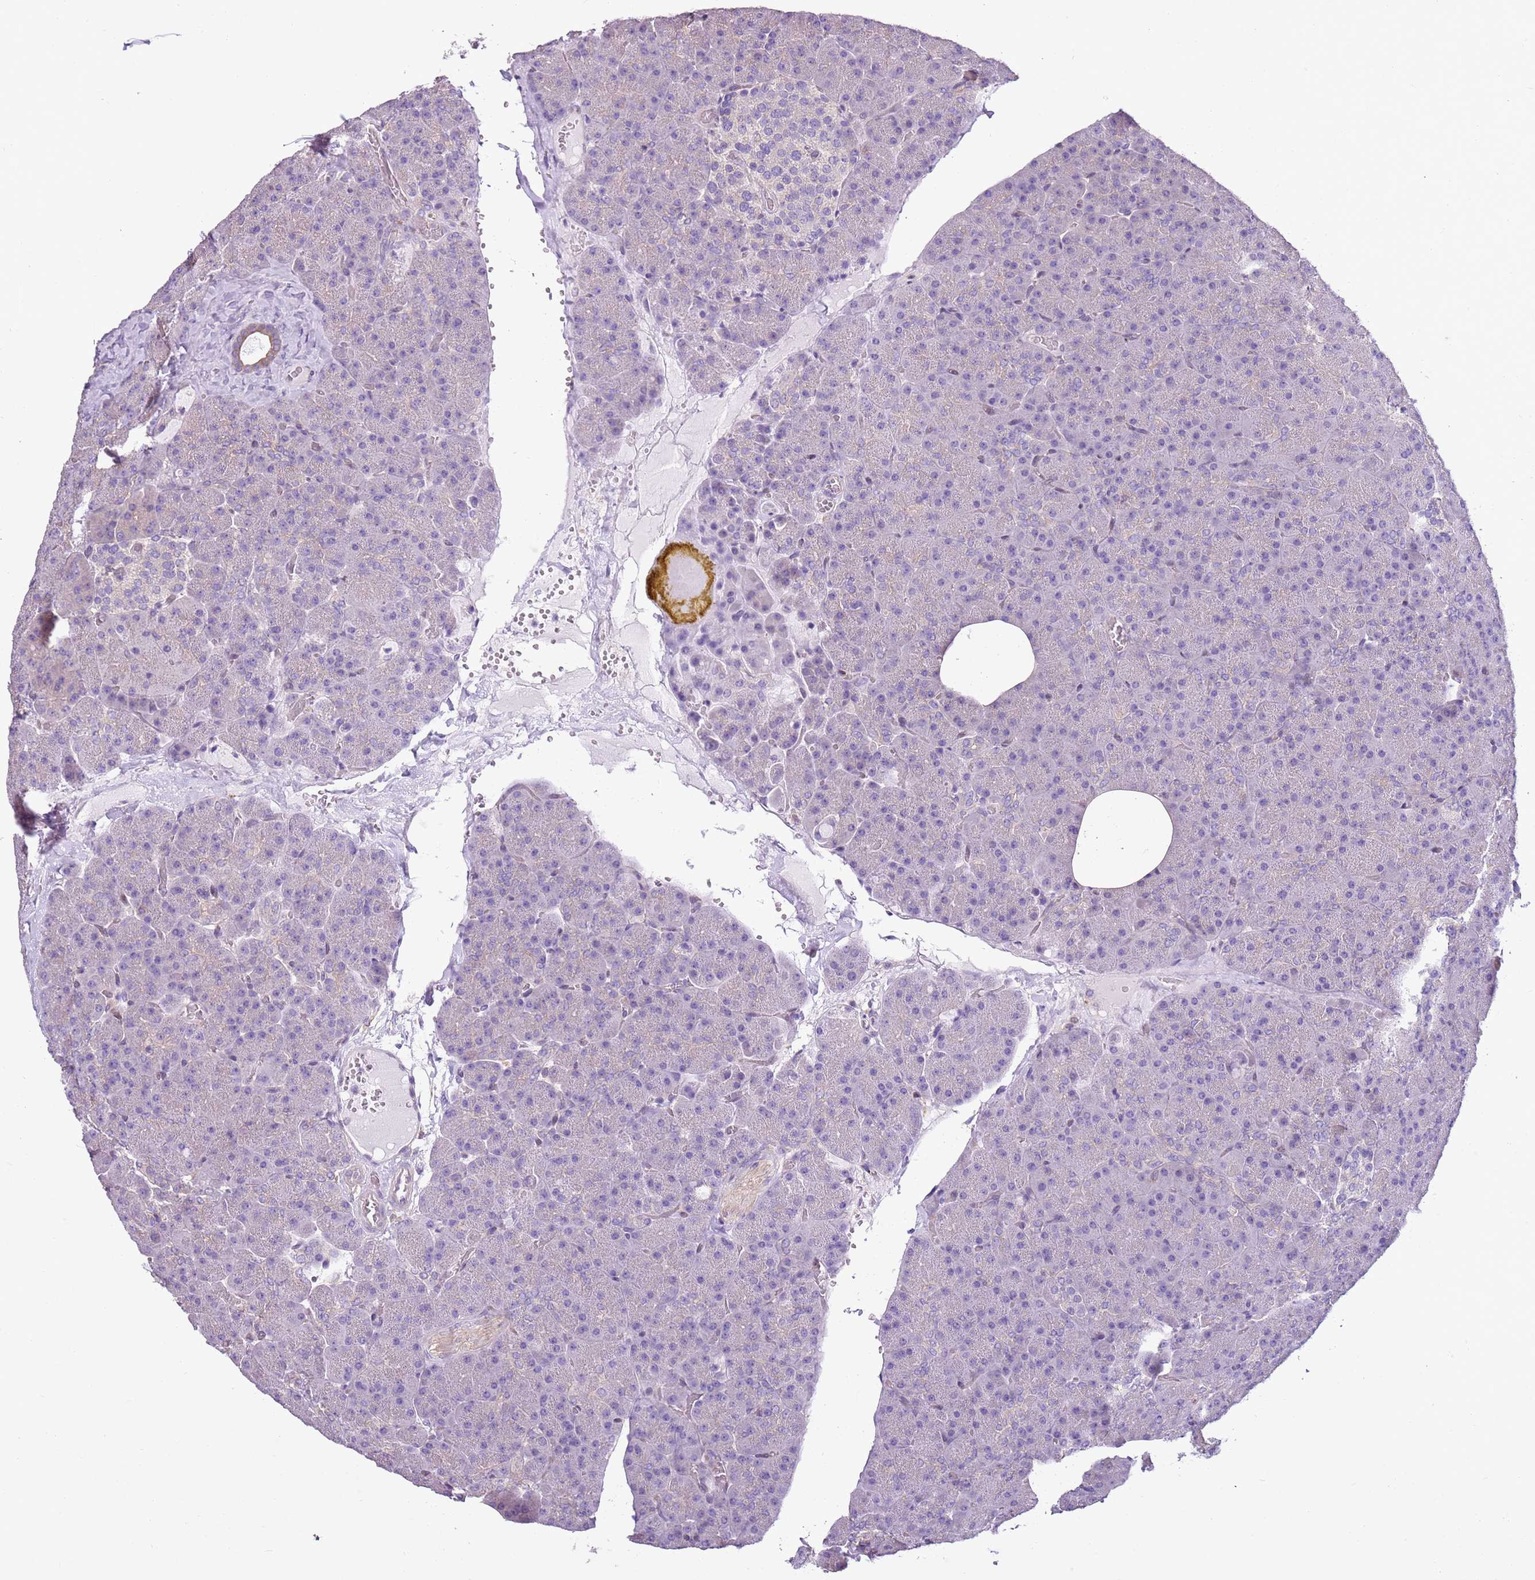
{"staining": {"intensity": "weak", "quantity": "<25%", "location": "cytoplasmic/membranous"}, "tissue": "pancreas", "cell_type": "Exocrine glandular cells", "image_type": "normal", "snomed": [{"axis": "morphology", "description": "Normal tissue, NOS"}, {"axis": "morphology", "description": "Carcinoid, malignant, NOS"}, {"axis": "topography", "description": "Pancreas"}], "caption": "This image is of benign pancreas stained with immunohistochemistry to label a protein in brown with the nuclei are counter-stained blue. There is no positivity in exocrine glandular cells.", "gene": "CAPN9", "patient": {"sex": "female", "age": 35}}